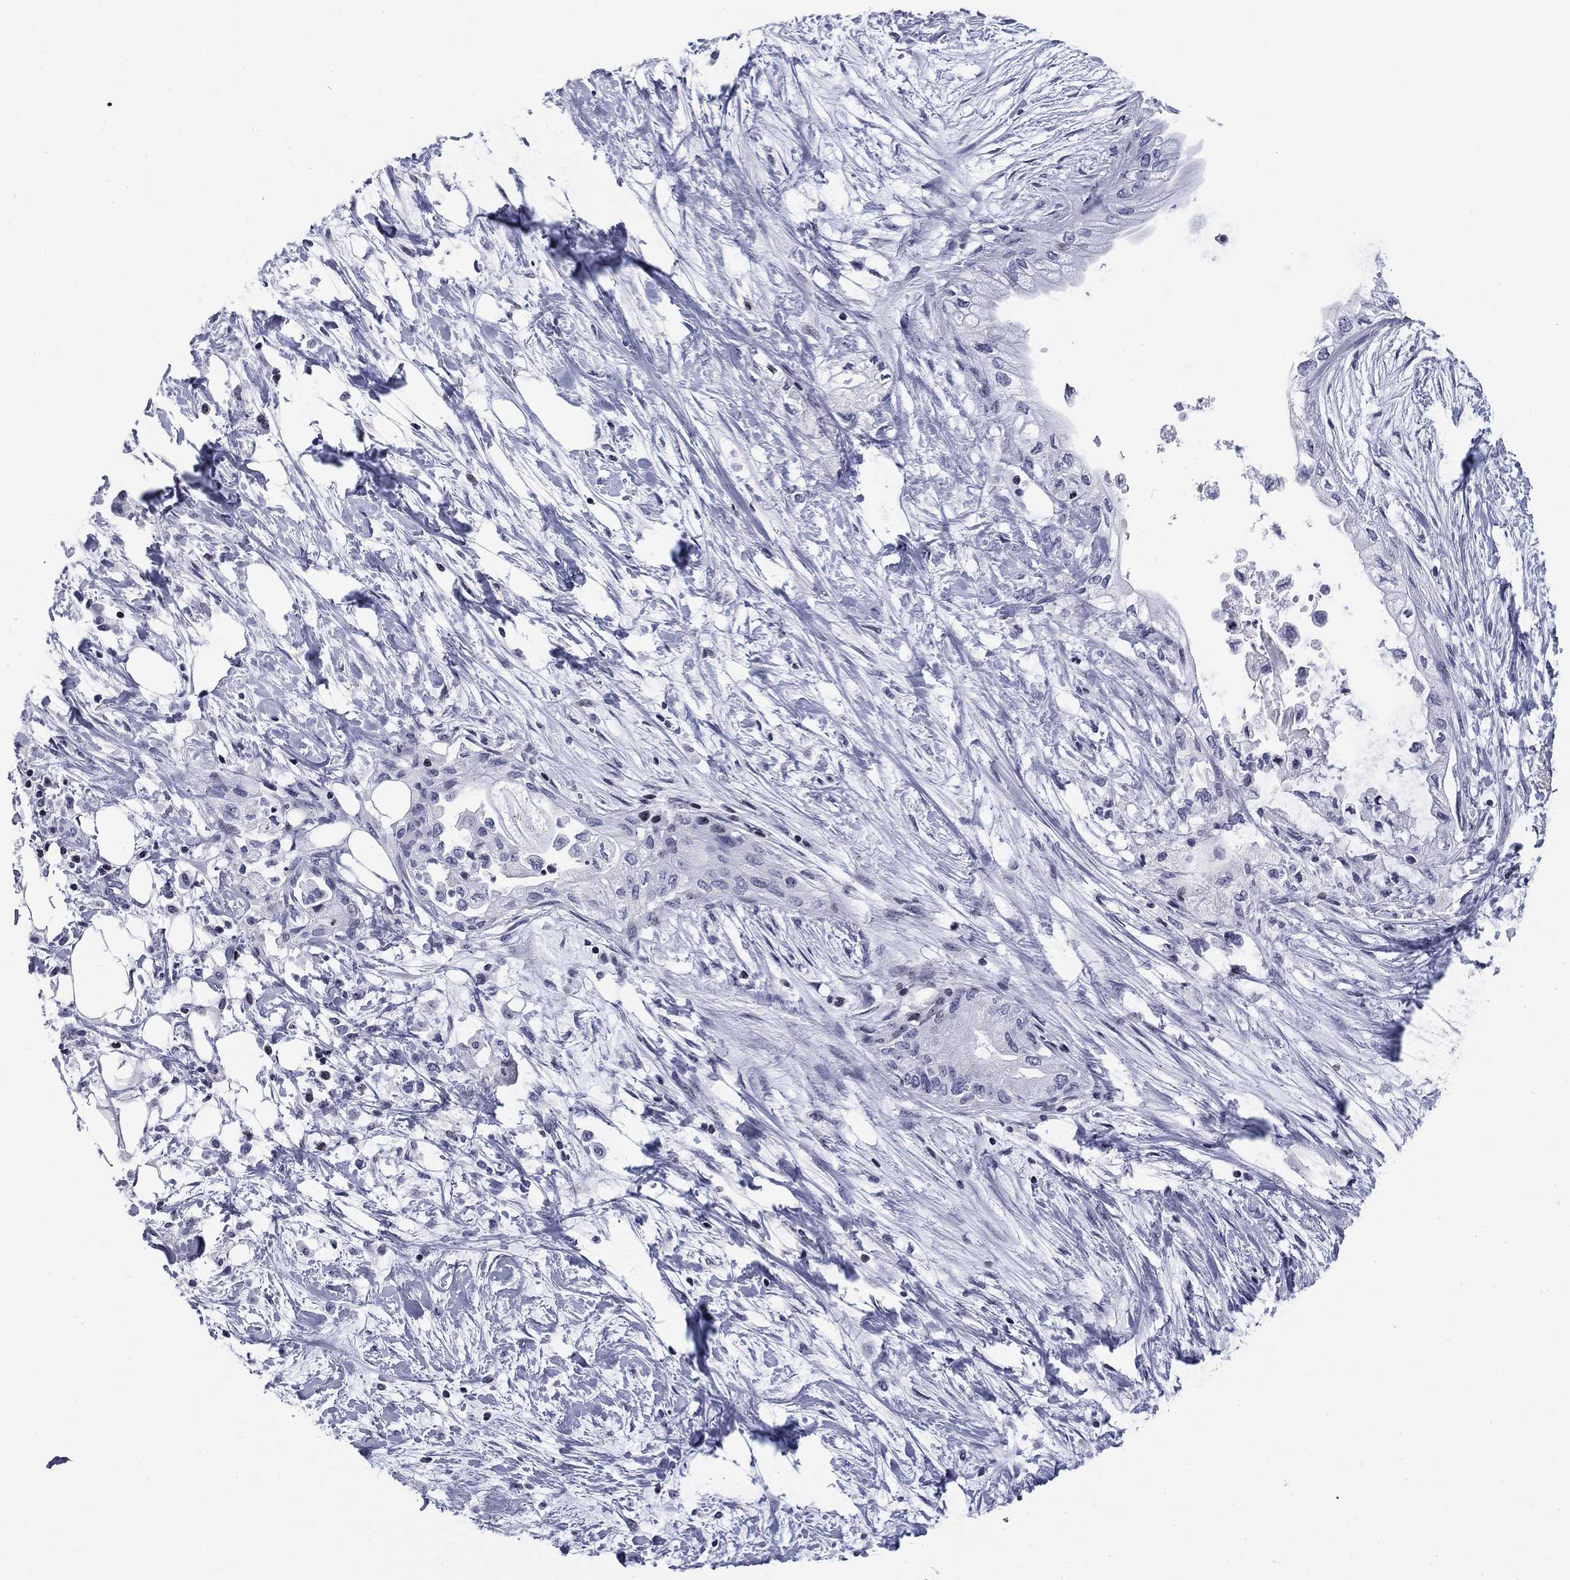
{"staining": {"intensity": "negative", "quantity": "none", "location": "none"}, "tissue": "pancreatic cancer", "cell_type": "Tumor cells", "image_type": "cancer", "snomed": [{"axis": "morphology", "description": "Normal tissue, NOS"}, {"axis": "morphology", "description": "Adenocarcinoma, NOS"}, {"axis": "topography", "description": "Pancreas"}, {"axis": "topography", "description": "Duodenum"}], "caption": "Immunohistochemistry micrograph of neoplastic tissue: pancreatic cancer (adenocarcinoma) stained with DAB shows no significant protein staining in tumor cells. (DAB (3,3'-diaminobenzidine) immunohistochemistry (IHC), high magnification).", "gene": "CCDC144A", "patient": {"sex": "female", "age": 60}}